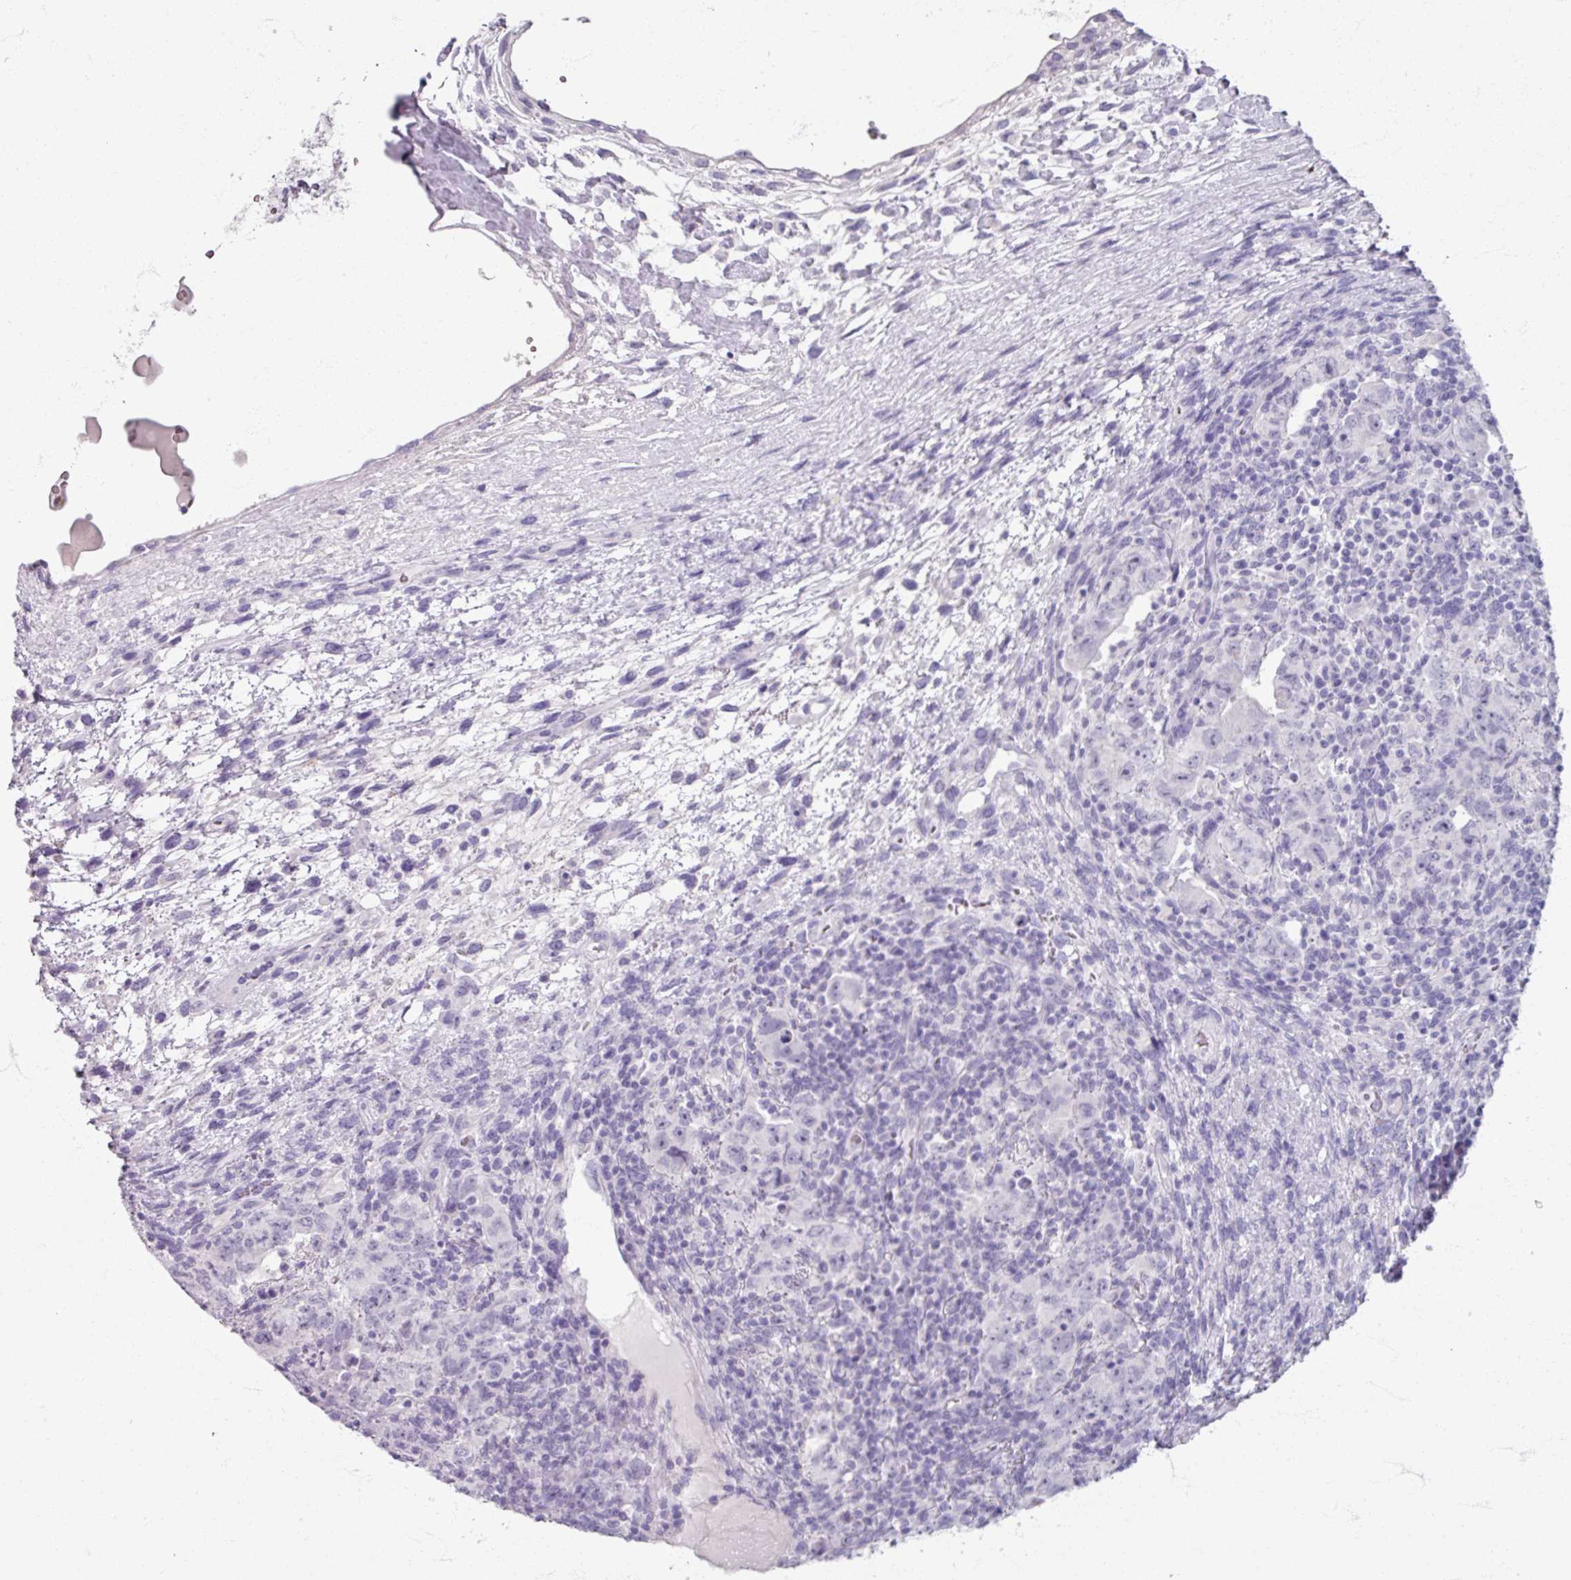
{"staining": {"intensity": "negative", "quantity": "none", "location": "none"}, "tissue": "testis cancer", "cell_type": "Tumor cells", "image_type": "cancer", "snomed": [{"axis": "morphology", "description": "Carcinoma, Embryonal, NOS"}, {"axis": "topography", "description": "Testis"}], "caption": "IHC of embryonal carcinoma (testis) shows no positivity in tumor cells. The staining is performed using DAB brown chromogen with nuclei counter-stained in using hematoxylin.", "gene": "TG", "patient": {"sex": "male", "age": 24}}